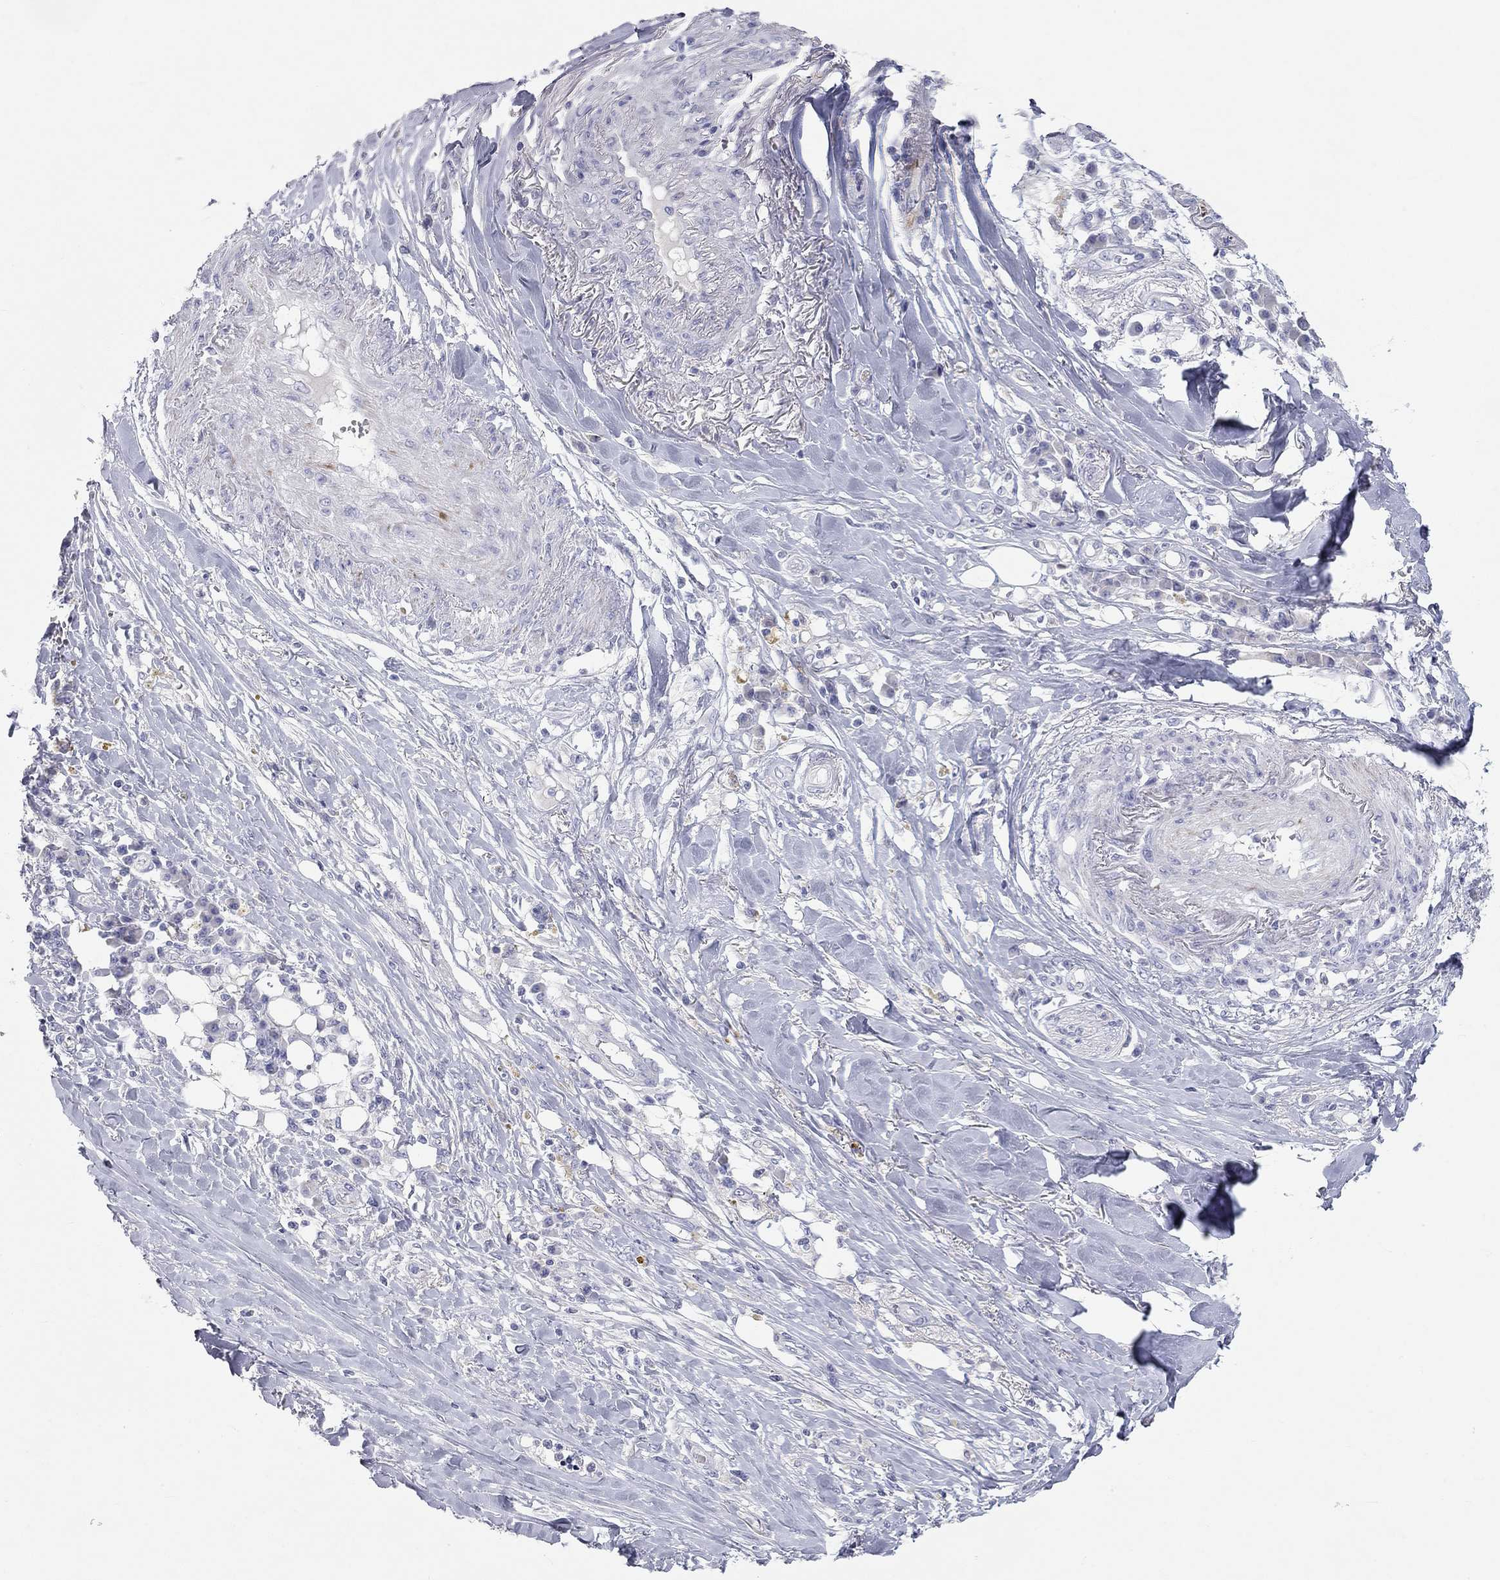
{"staining": {"intensity": "negative", "quantity": "none", "location": "none"}, "tissue": "skin cancer", "cell_type": "Tumor cells", "image_type": "cancer", "snomed": [{"axis": "morphology", "description": "Squamous cell carcinoma, NOS"}, {"axis": "topography", "description": "Skin"}], "caption": "A photomicrograph of human skin squamous cell carcinoma is negative for staining in tumor cells.", "gene": "PCDHGC5", "patient": {"sex": "male", "age": 82}}